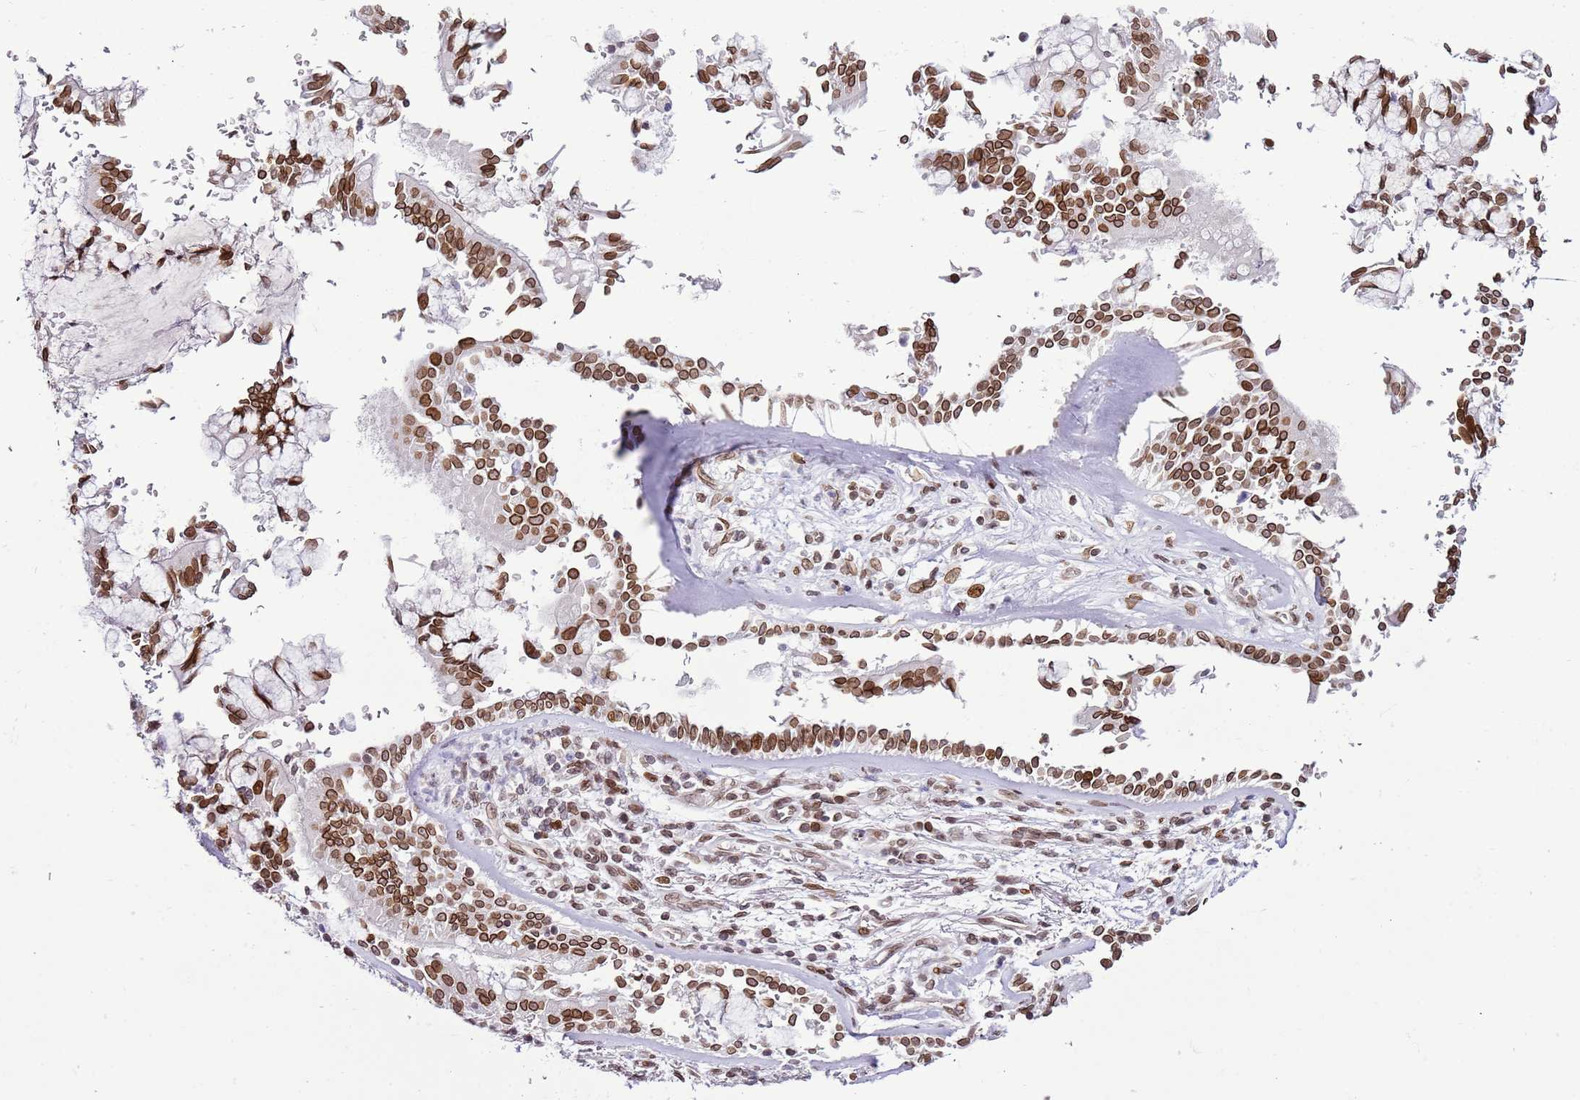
{"staining": {"intensity": "moderate", "quantity": "25%-75%", "location": "nuclear"}, "tissue": "adipose tissue", "cell_type": "Adipocytes", "image_type": "normal", "snomed": [{"axis": "morphology", "description": "Normal tissue, NOS"}, {"axis": "topography", "description": "Cartilage tissue"}], "caption": "Adipose tissue stained with a brown dye reveals moderate nuclear positive positivity in about 25%-75% of adipocytes.", "gene": "POU6F1", "patient": {"sex": "male", "age": 73}}